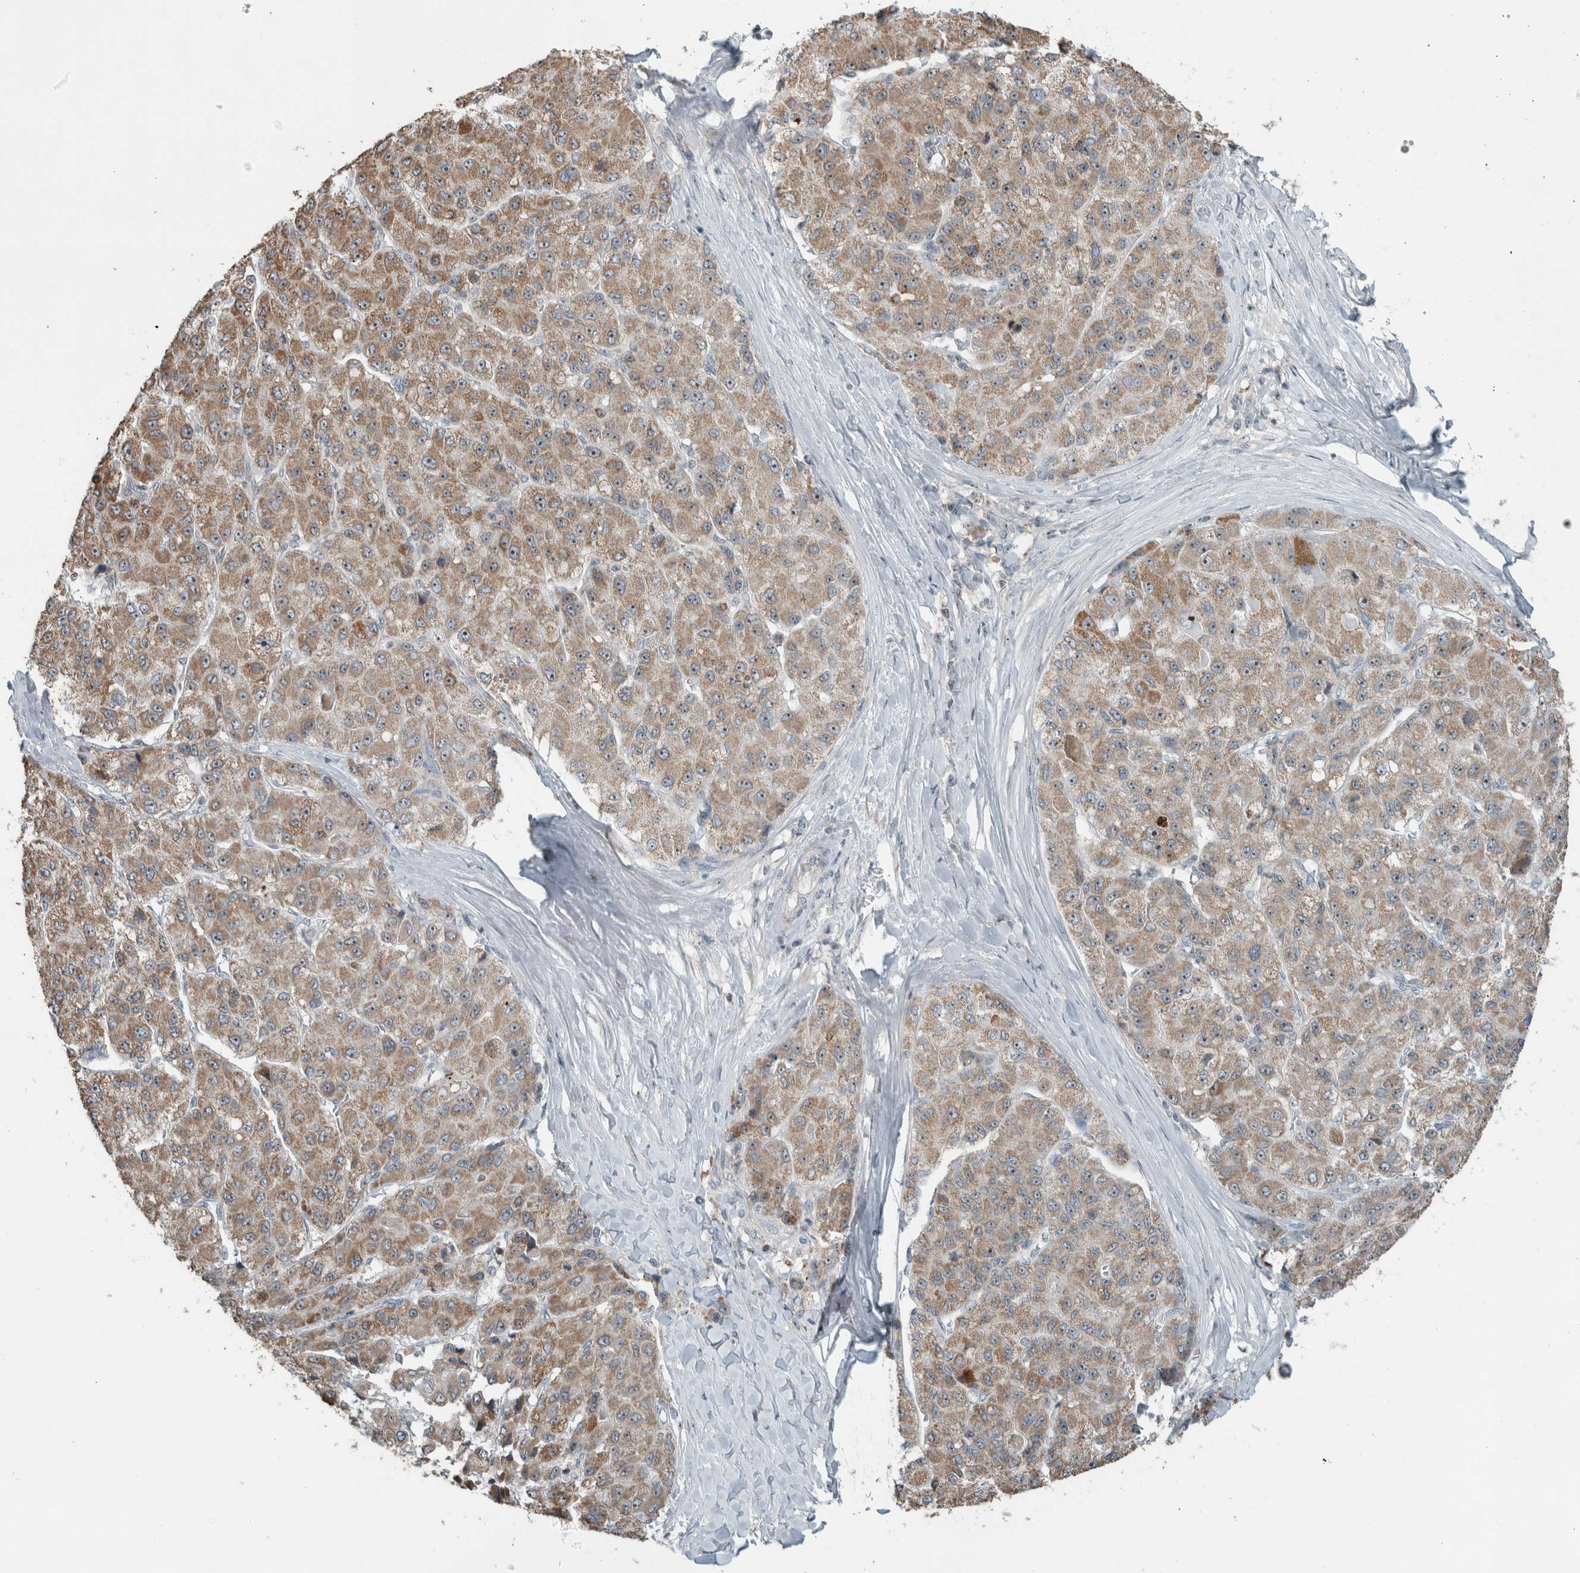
{"staining": {"intensity": "moderate", "quantity": ">75%", "location": "cytoplasmic/membranous,nuclear"}, "tissue": "liver cancer", "cell_type": "Tumor cells", "image_type": "cancer", "snomed": [{"axis": "morphology", "description": "Carcinoma, Hepatocellular, NOS"}, {"axis": "topography", "description": "Liver"}], "caption": "Moderate cytoplasmic/membranous and nuclear protein positivity is identified in approximately >75% of tumor cells in liver cancer. Using DAB (brown) and hematoxylin (blue) stains, captured at high magnification using brightfield microscopy.", "gene": "RPF1", "patient": {"sex": "male", "age": 80}}